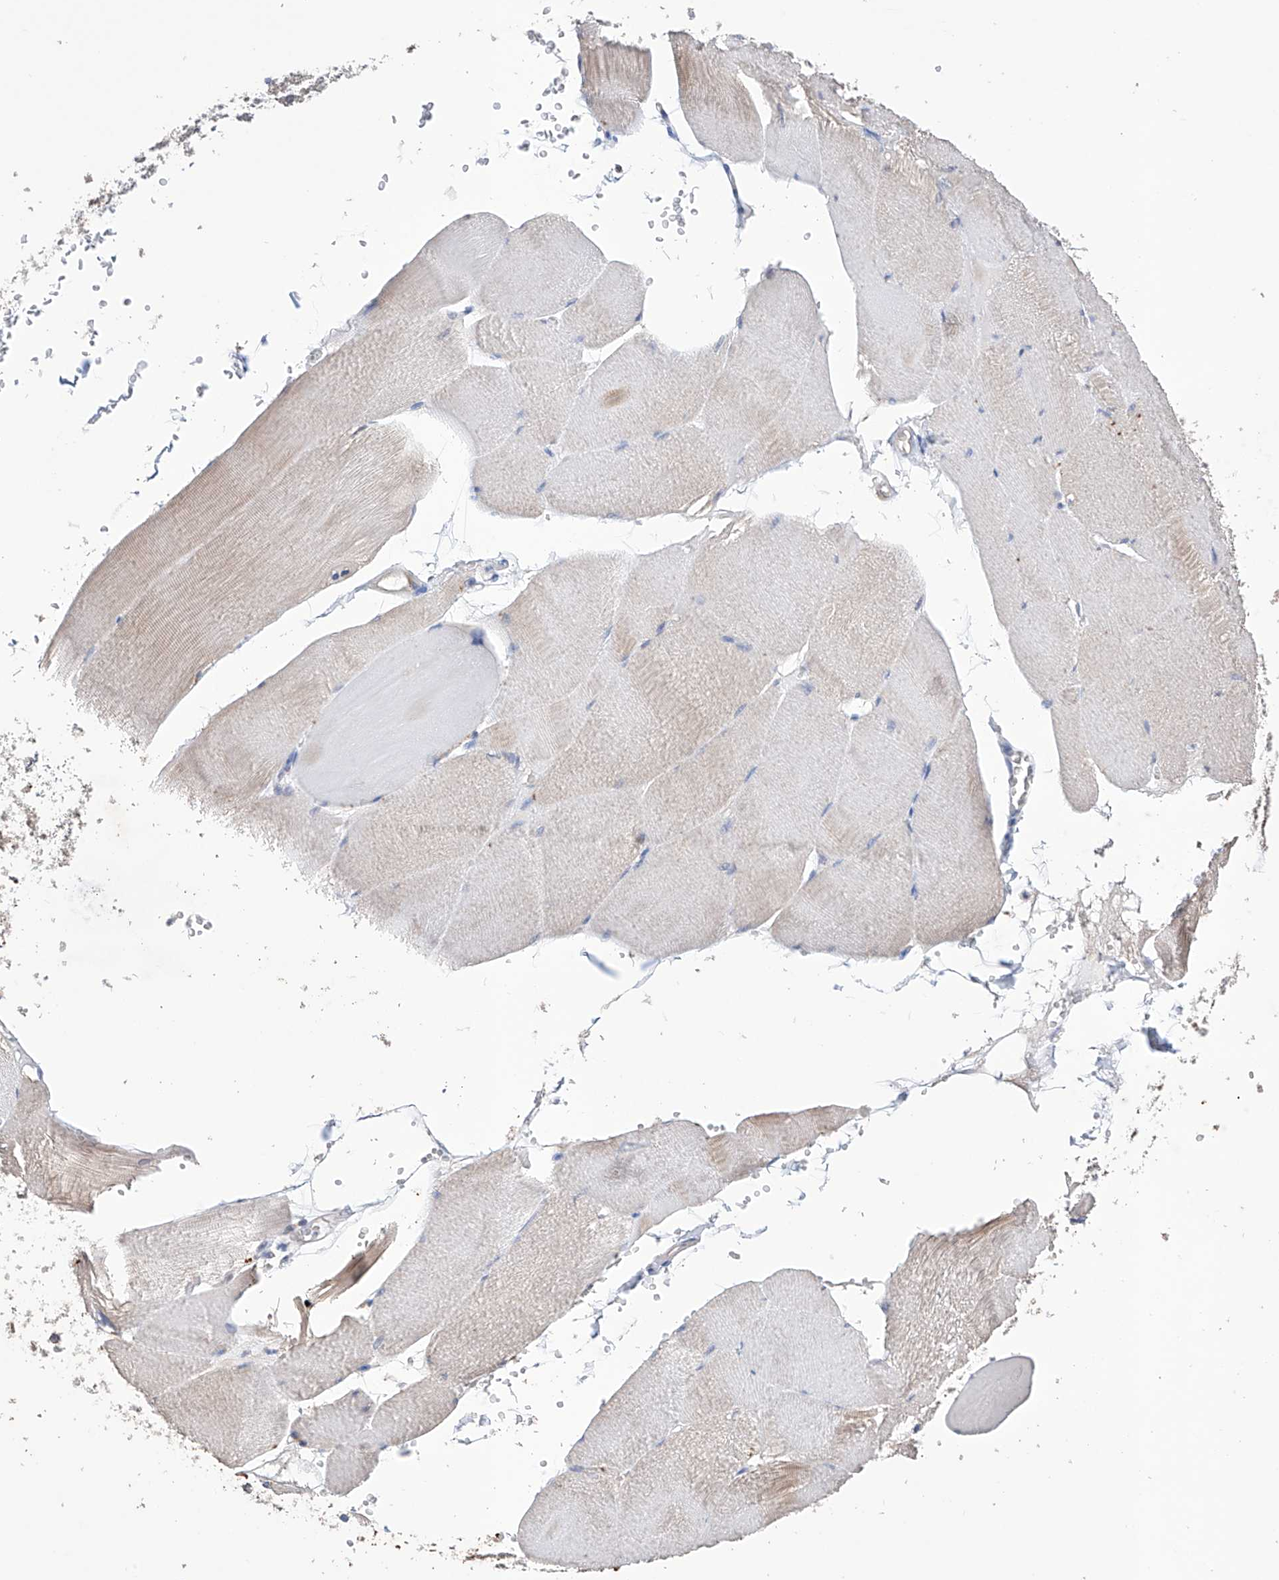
{"staining": {"intensity": "weak", "quantity": "<25%", "location": "cytoplasmic/membranous"}, "tissue": "skeletal muscle", "cell_type": "Myocytes", "image_type": "normal", "snomed": [{"axis": "morphology", "description": "Normal tissue, NOS"}, {"axis": "morphology", "description": "Basal cell carcinoma"}, {"axis": "topography", "description": "Skeletal muscle"}], "caption": "IHC micrograph of benign human skeletal muscle stained for a protein (brown), which exhibits no staining in myocytes.", "gene": "AFG1L", "patient": {"sex": "female", "age": 64}}